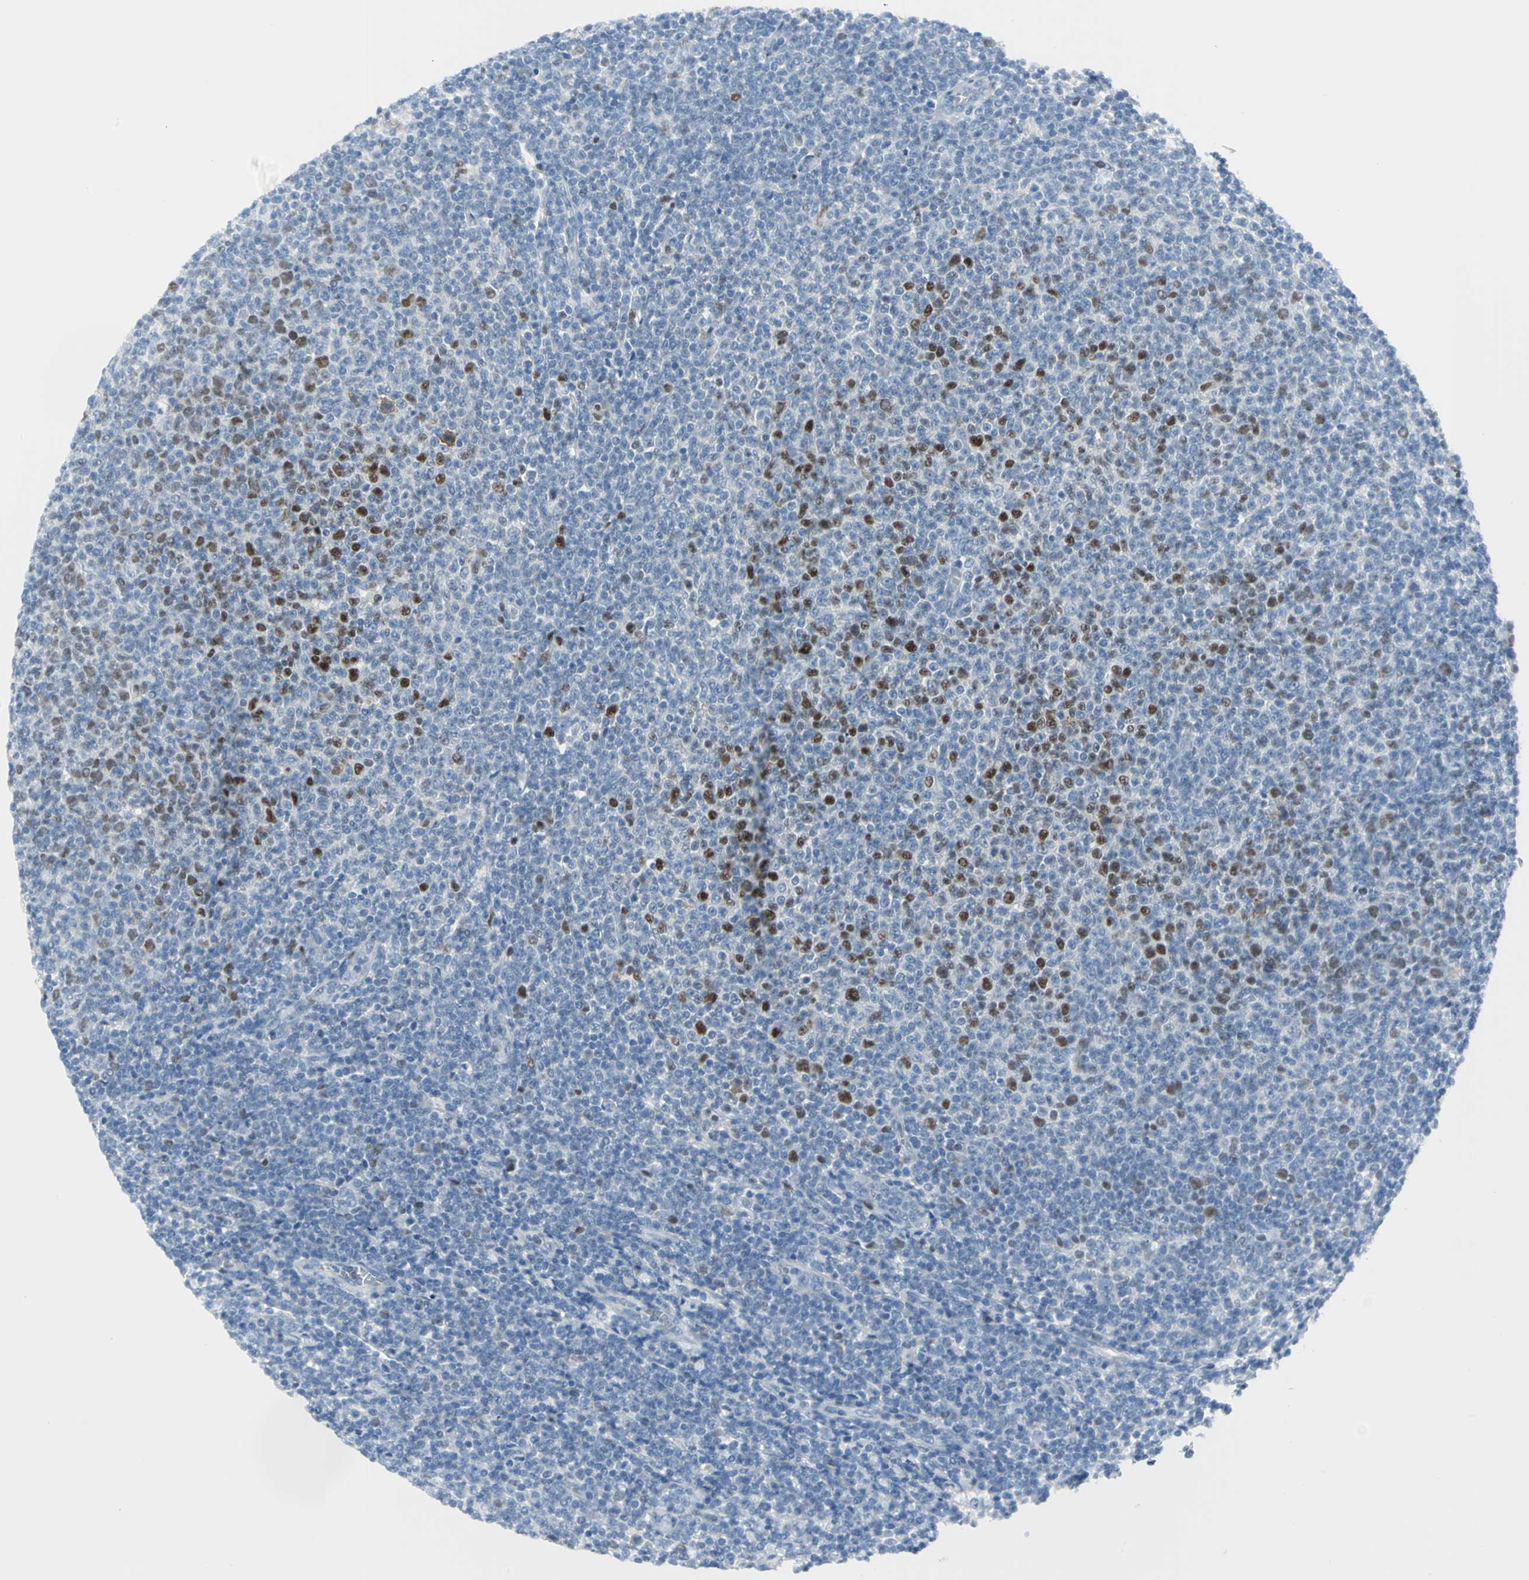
{"staining": {"intensity": "strong", "quantity": "<25%", "location": "nuclear"}, "tissue": "lymphoma", "cell_type": "Tumor cells", "image_type": "cancer", "snomed": [{"axis": "morphology", "description": "Malignant lymphoma, non-Hodgkin's type, Low grade"}, {"axis": "topography", "description": "Lymph node"}], "caption": "Lymphoma stained with DAB (3,3'-diaminobenzidine) IHC demonstrates medium levels of strong nuclear expression in approximately <25% of tumor cells.", "gene": "MCM3", "patient": {"sex": "male", "age": 66}}